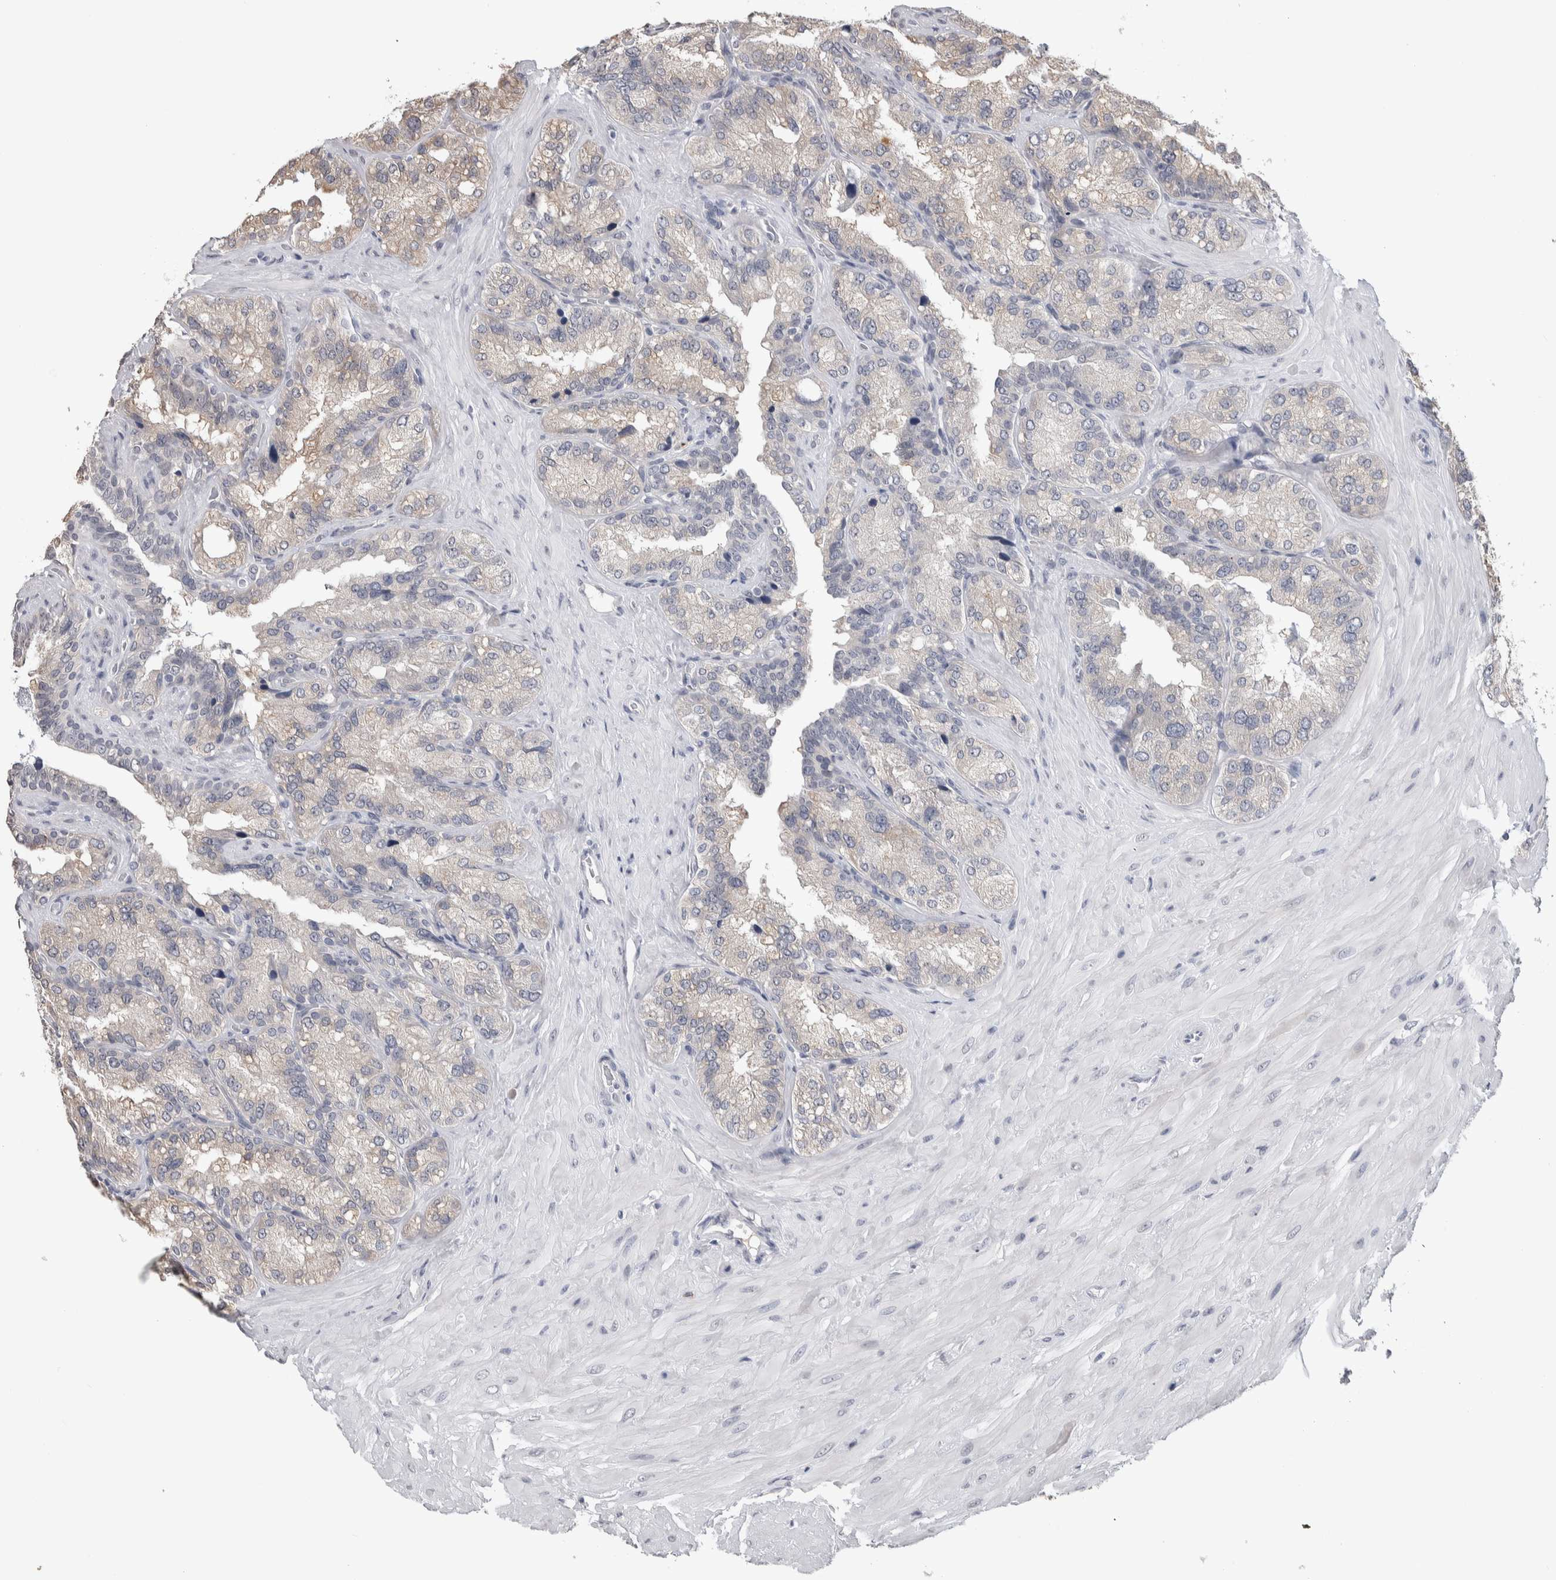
{"staining": {"intensity": "negative", "quantity": "none", "location": "none"}, "tissue": "seminal vesicle", "cell_type": "Glandular cells", "image_type": "normal", "snomed": [{"axis": "morphology", "description": "Normal tissue, NOS"}, {"axis": "topography", "description": "Prostate"}, {"axis": "topography", "description": "Seminal veicle"}], "caption": "High power microscopy photomicrograph of an immunohistochemistry photomicrograph of normal seminal vesicle, revealing no significant staining in glandular cells.", "gene": "TMEM102", "patient": {"sex": "male", "age": 51}}